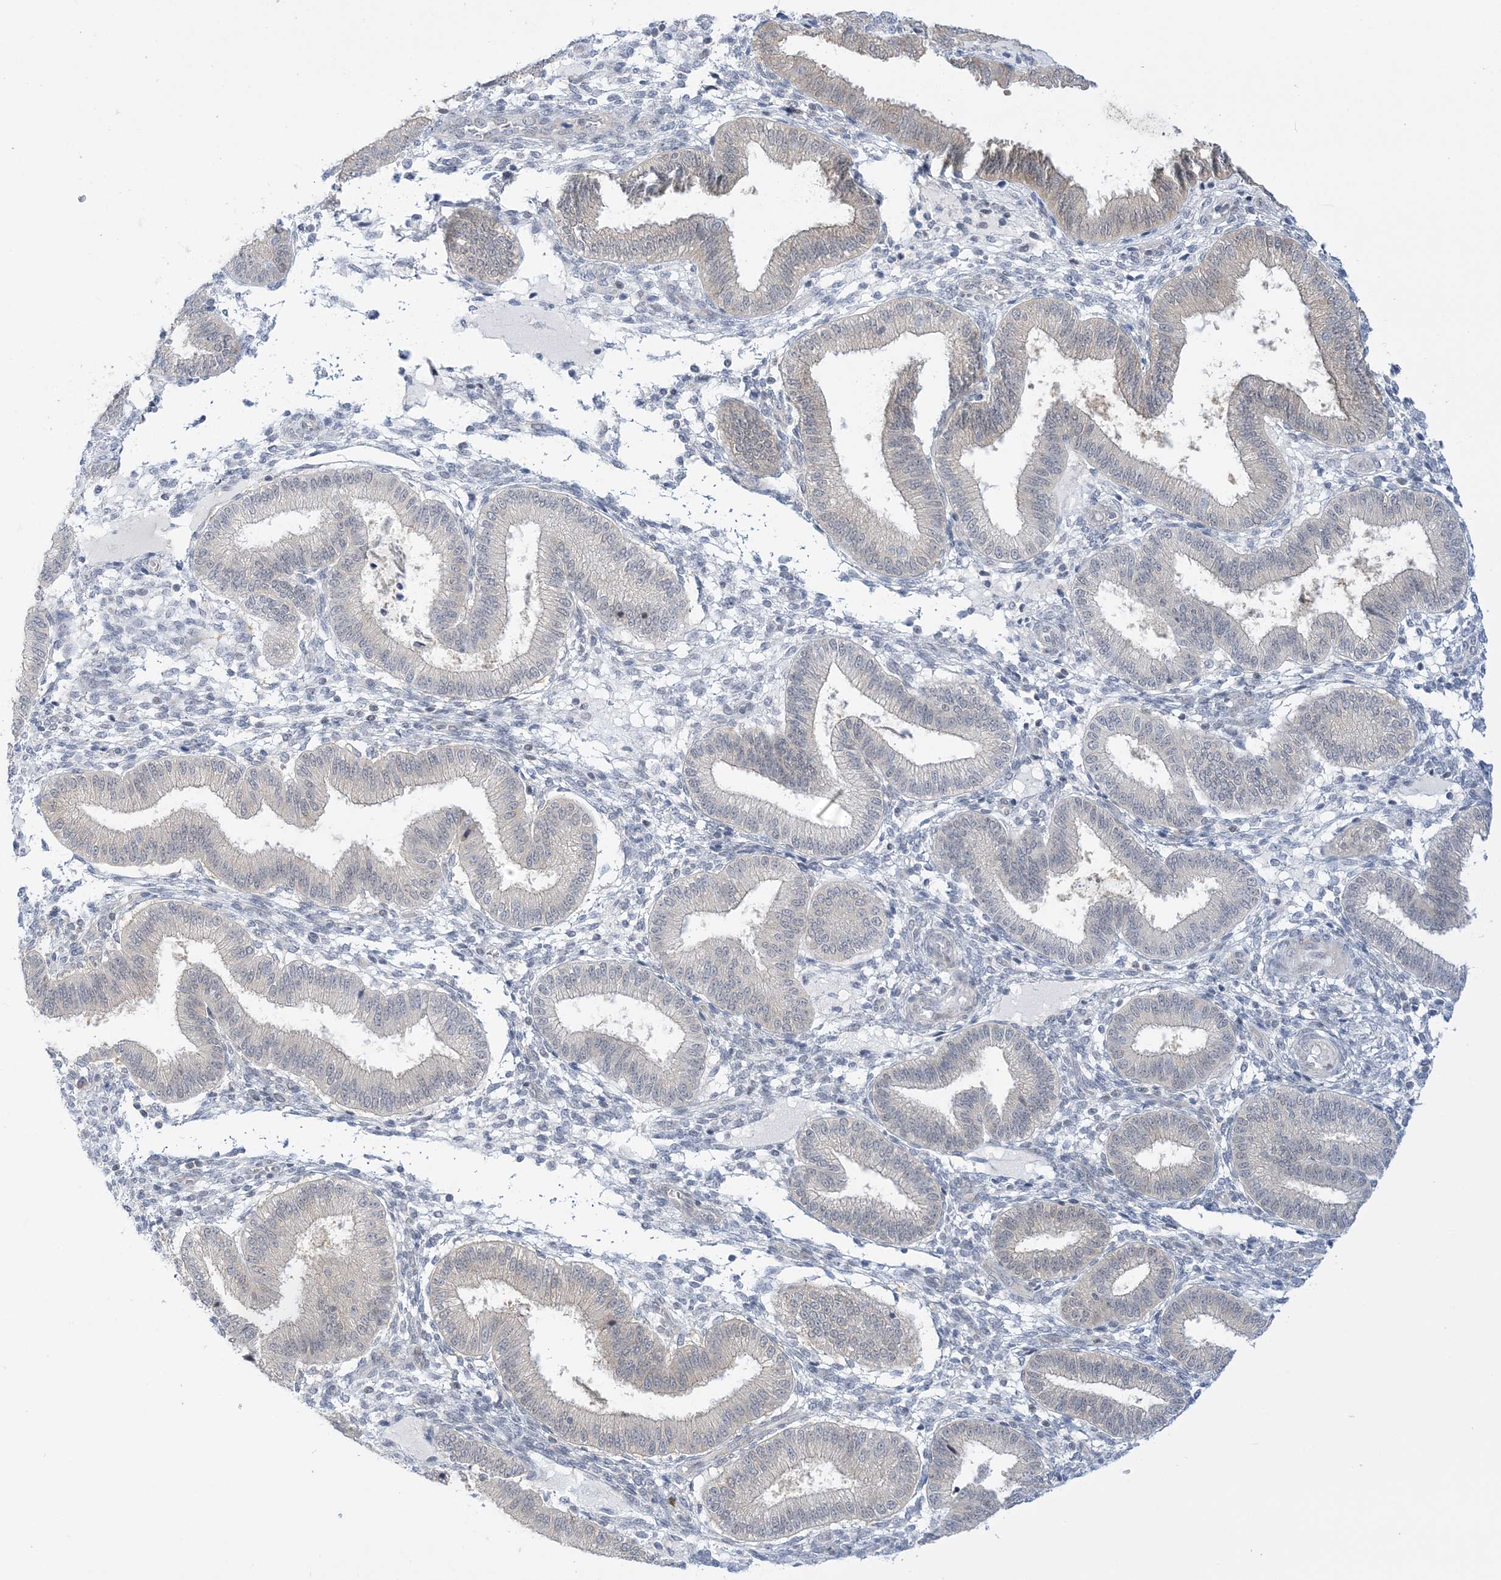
{"staining": {"intensity": "negative", "quantity": "none", "location": "none"}, "tissue": "endometrium", "cell_type": "Cells in endometrial stroma", "image_type": "normal", "snomed": [{"axis": "morphology", "description": "Normal tissue, NOS"}, {"axis": "topography", "description": "Endometrium"}], "caption": "This is an immunohistochemistry (IHC) photomicrograph of unremarkable endometrium. There is no staining in cells in endometrial stroma.", "gene": "THADA", "patient": {"sex": "female", "age": 39}}